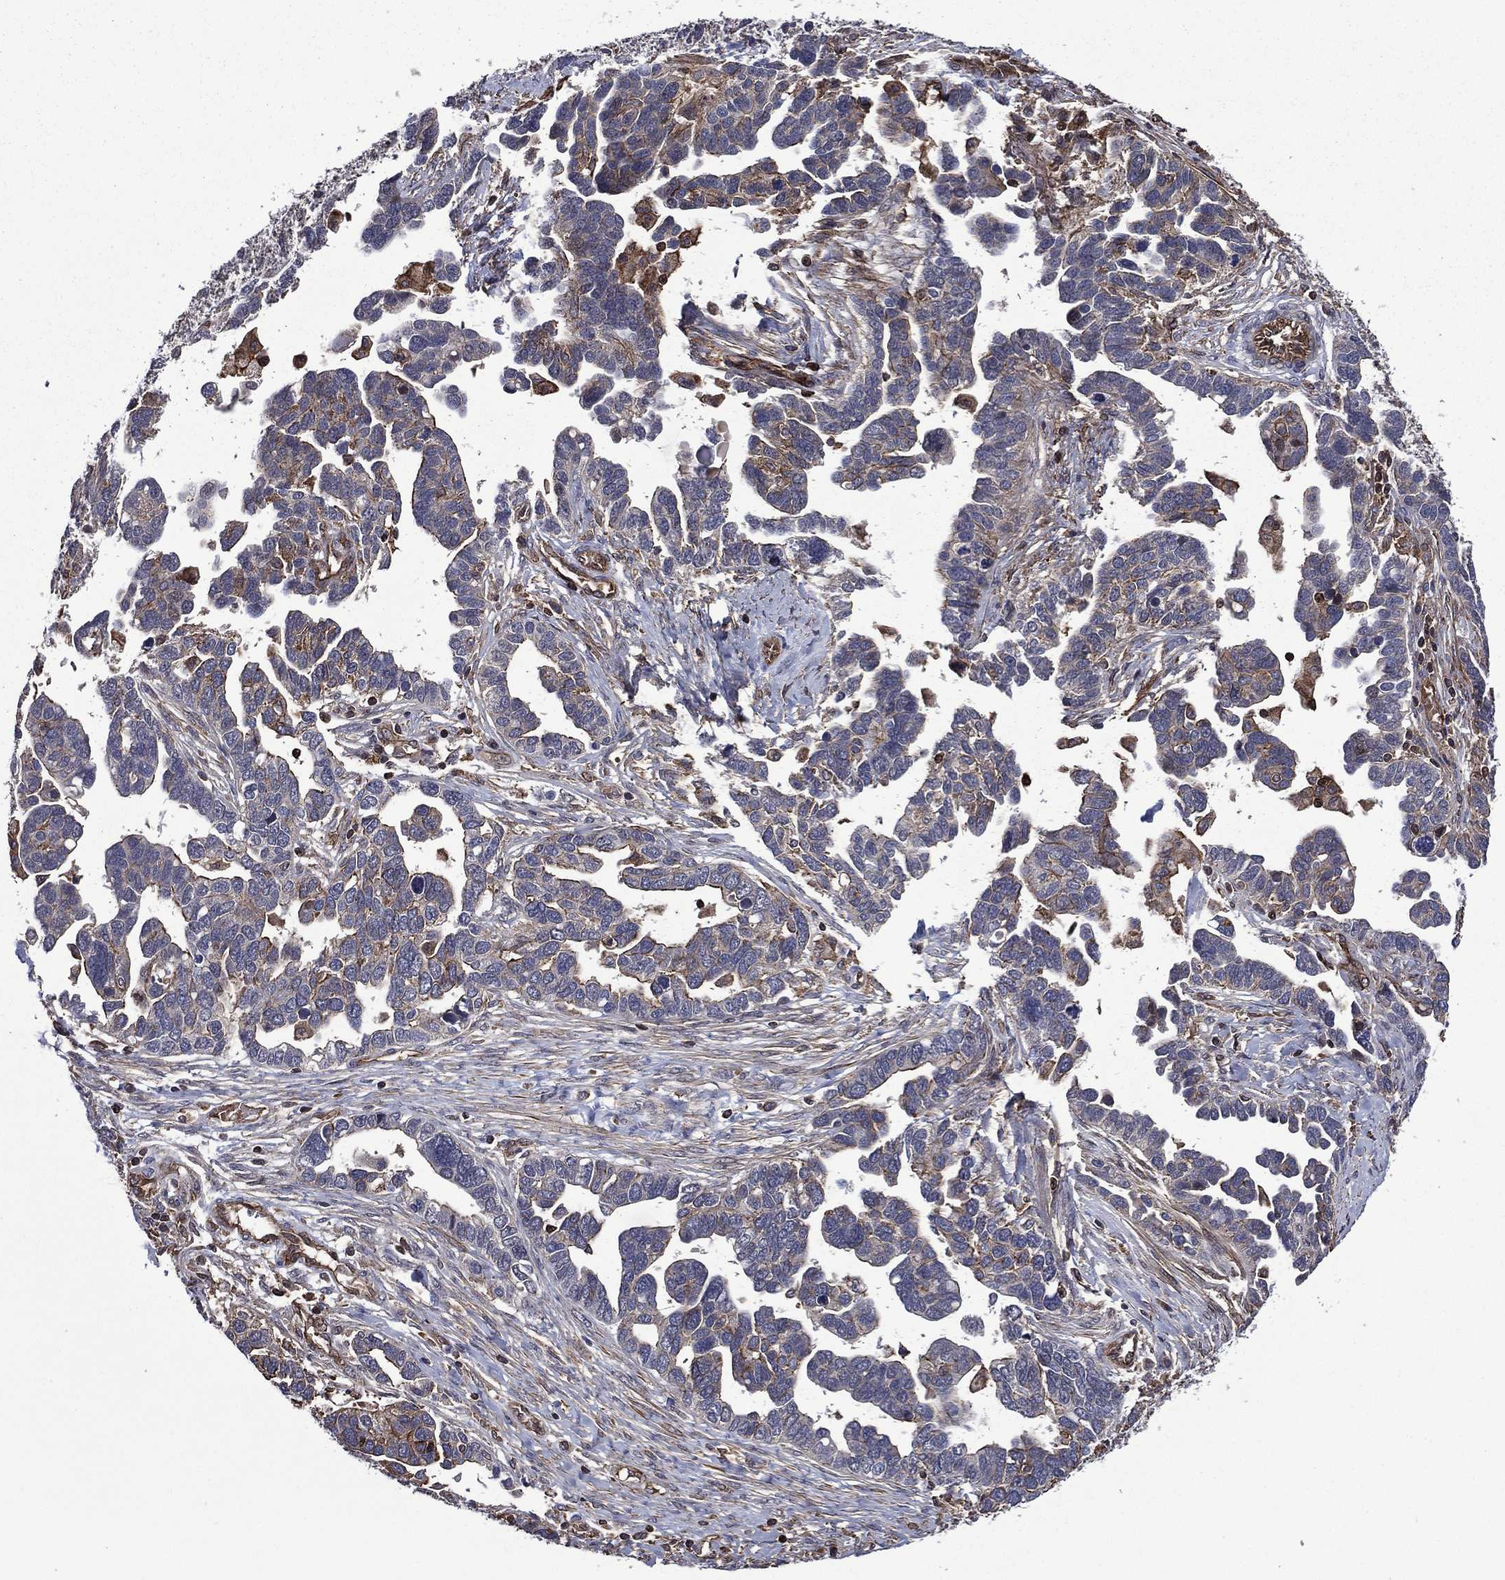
{"staining": {"intensity": "moderate", "quantity": "<25%", "location": "cytoplasmic/membranous"}, "tissue": "ovarian cancer", "cell_type": "Tumor cells", "image_type": "cancer", "snomed": [{"axis": "morphology", "description": "Cystadenocarcinoma, serous, NOS"}, {"axis": "topography", "description": "Ovary"}], "caption": "Protein expression analysis of human ovarian serous cystadenocarcinoma reveals moderate cytoplasmic/membranous positivity in approximately <25% of tumor cells.", "gene": "PLPP3", "patient": {"sex": "female", "age": 54}}